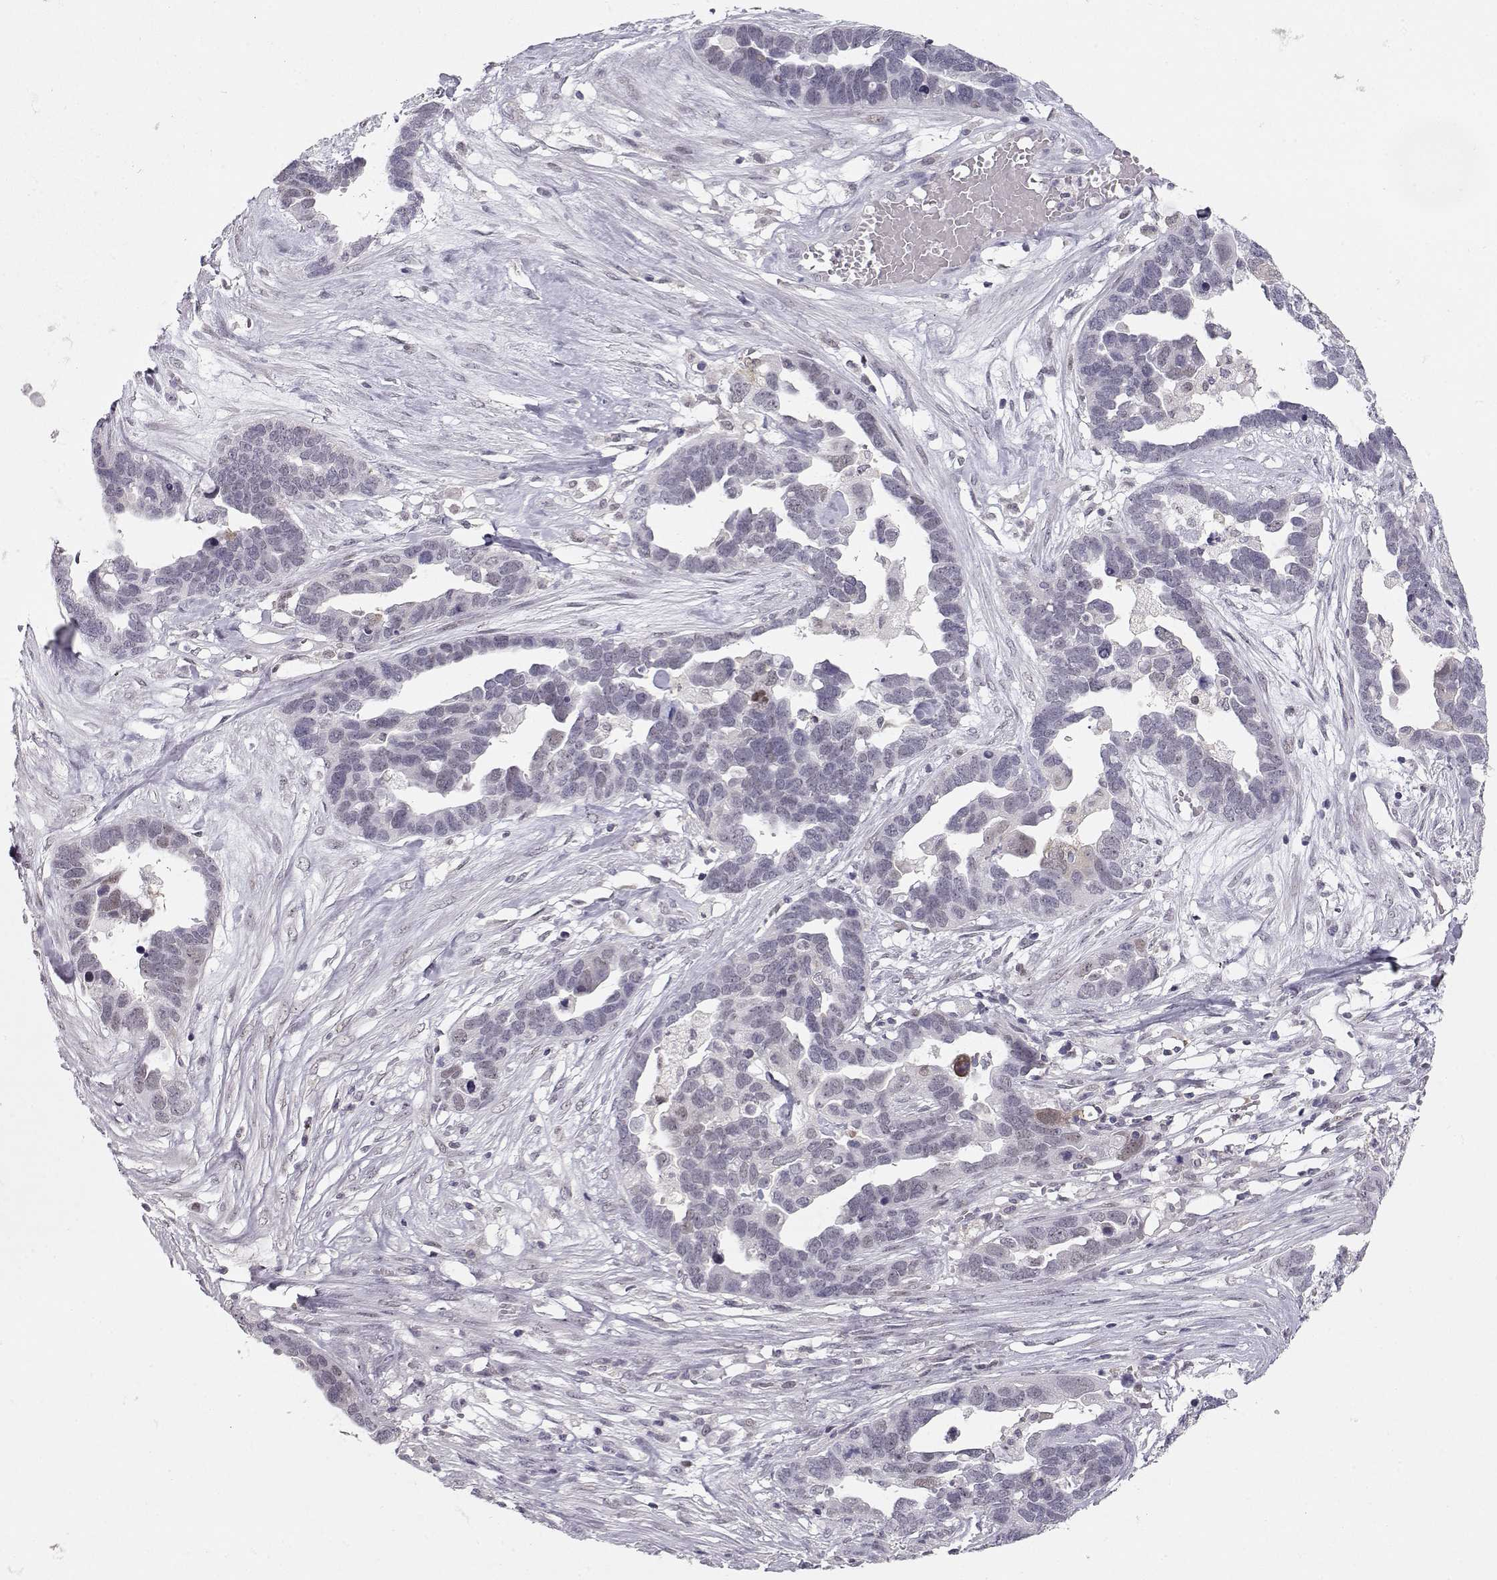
{"staining": {"intensity": "negative", "quantity": "none", "location": "none"}, "tissue": "ovarian cancer", "cell_type": "Tumor cells", "image_type": "cancer", "snomed": [{"axis": "morphology", "description": "Cystadenocarcinoma, serous, NOS"}, {"axis": "topography", "description": "Ovary"}], "caption": "This is an immunohistochemistry (IHC) micrograph of ovarian cancer. There is no positivity in tumor cells.", "gene": "TEPP", "patient": {"sex": "female", "age": 54}}